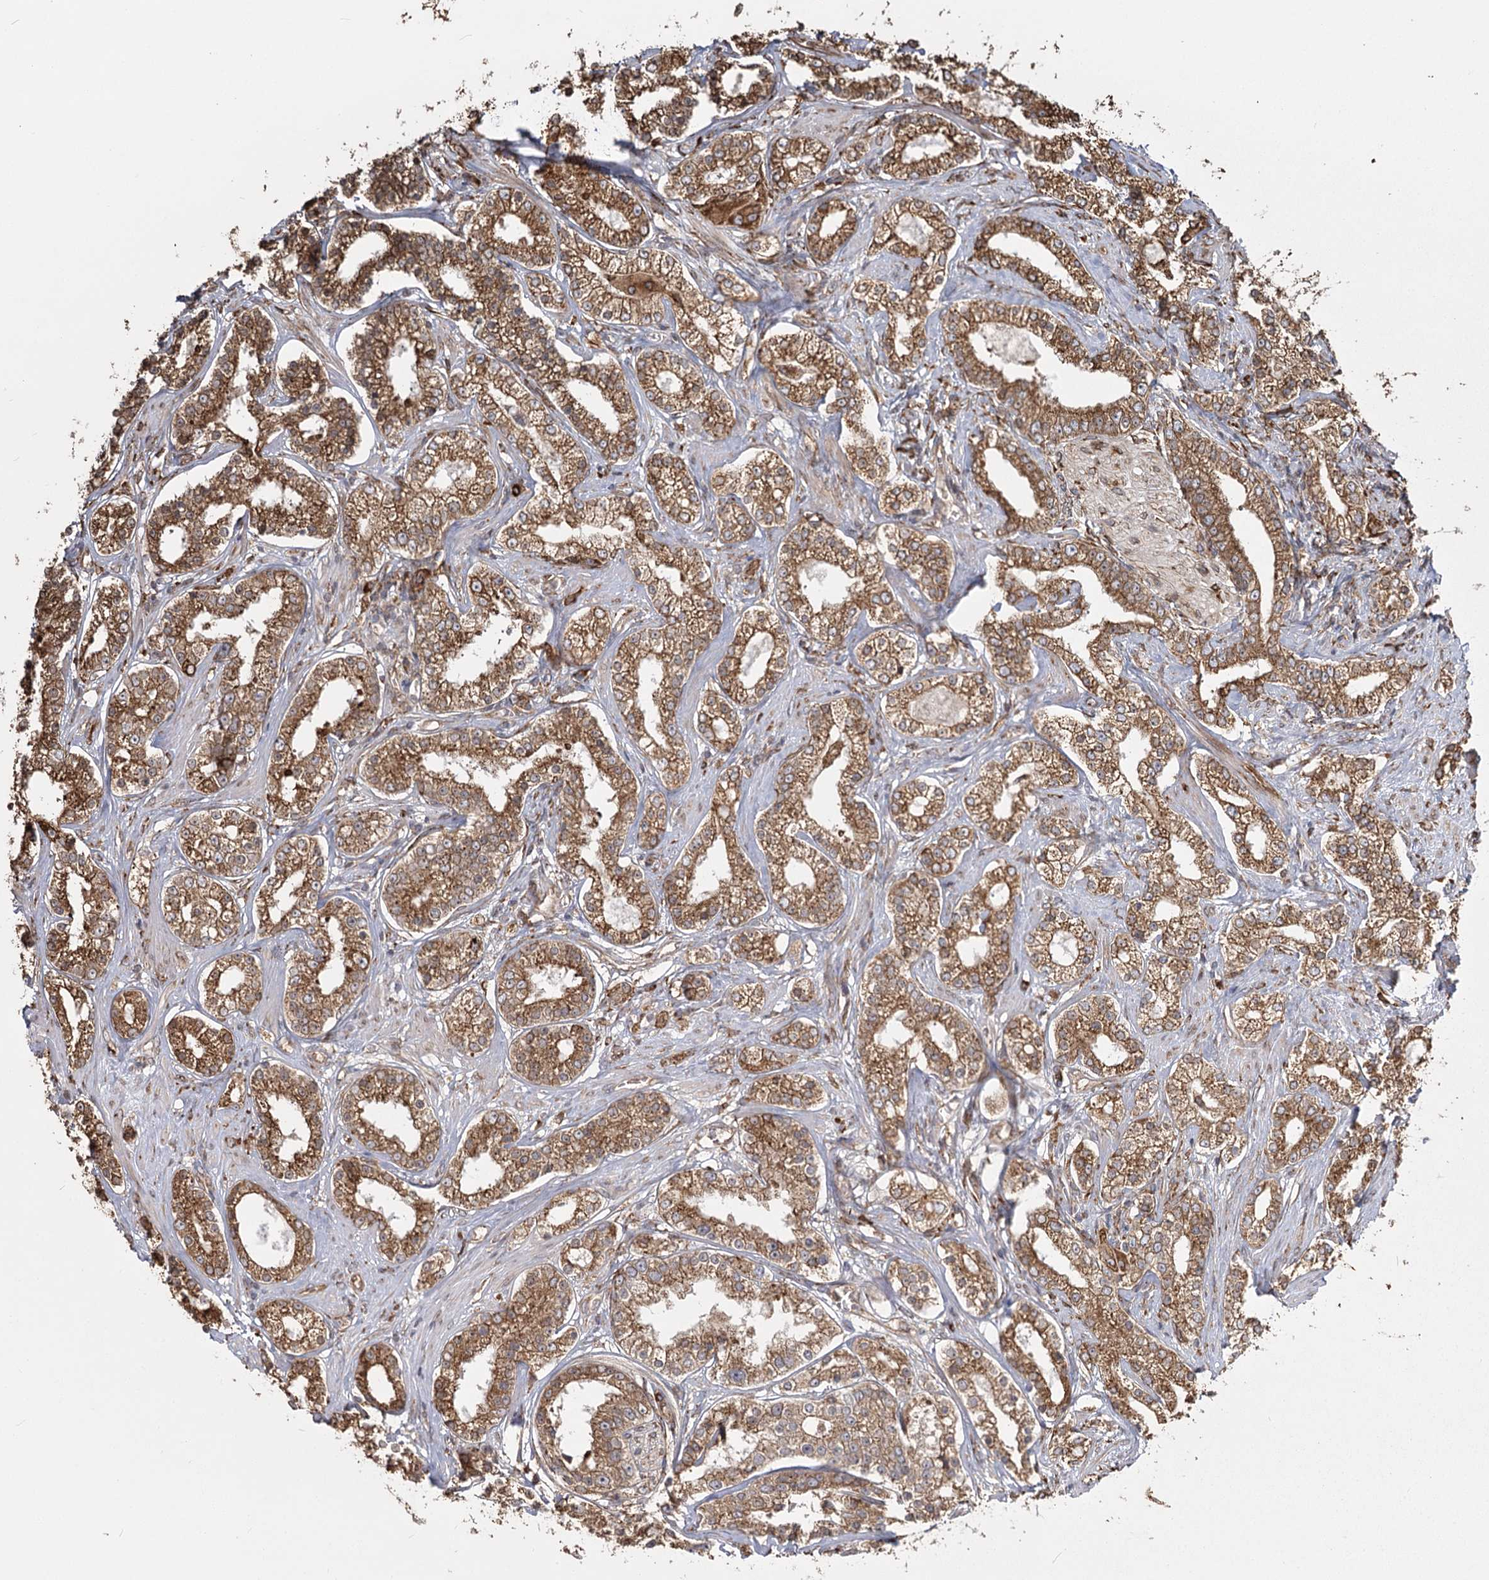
{"staining": {"intensity": "moderate", "quantity": ">75%", "location": "cytoplasmic/membranous"}, "tissue": "prostate cancer", "cell_type": "Tumor cells", "image_type": "cancer", "snomed": [{"axis": "morphology", "description": "Normal tissue, NOS"}, {"axis": "morphology", "description": "Adenocarcinoma, High grade"}, {"axis": "topography", "description": "Prostate"}], "caption": "Brown immunohistochemical staining in human adenocarcinoma (high-grade) (prostate) shows moderate cytoplasmic/membranous staining in about >75% of tumor cells.", "gene": "FAM13A", "patient": {"sex": "male", "age": 83}}